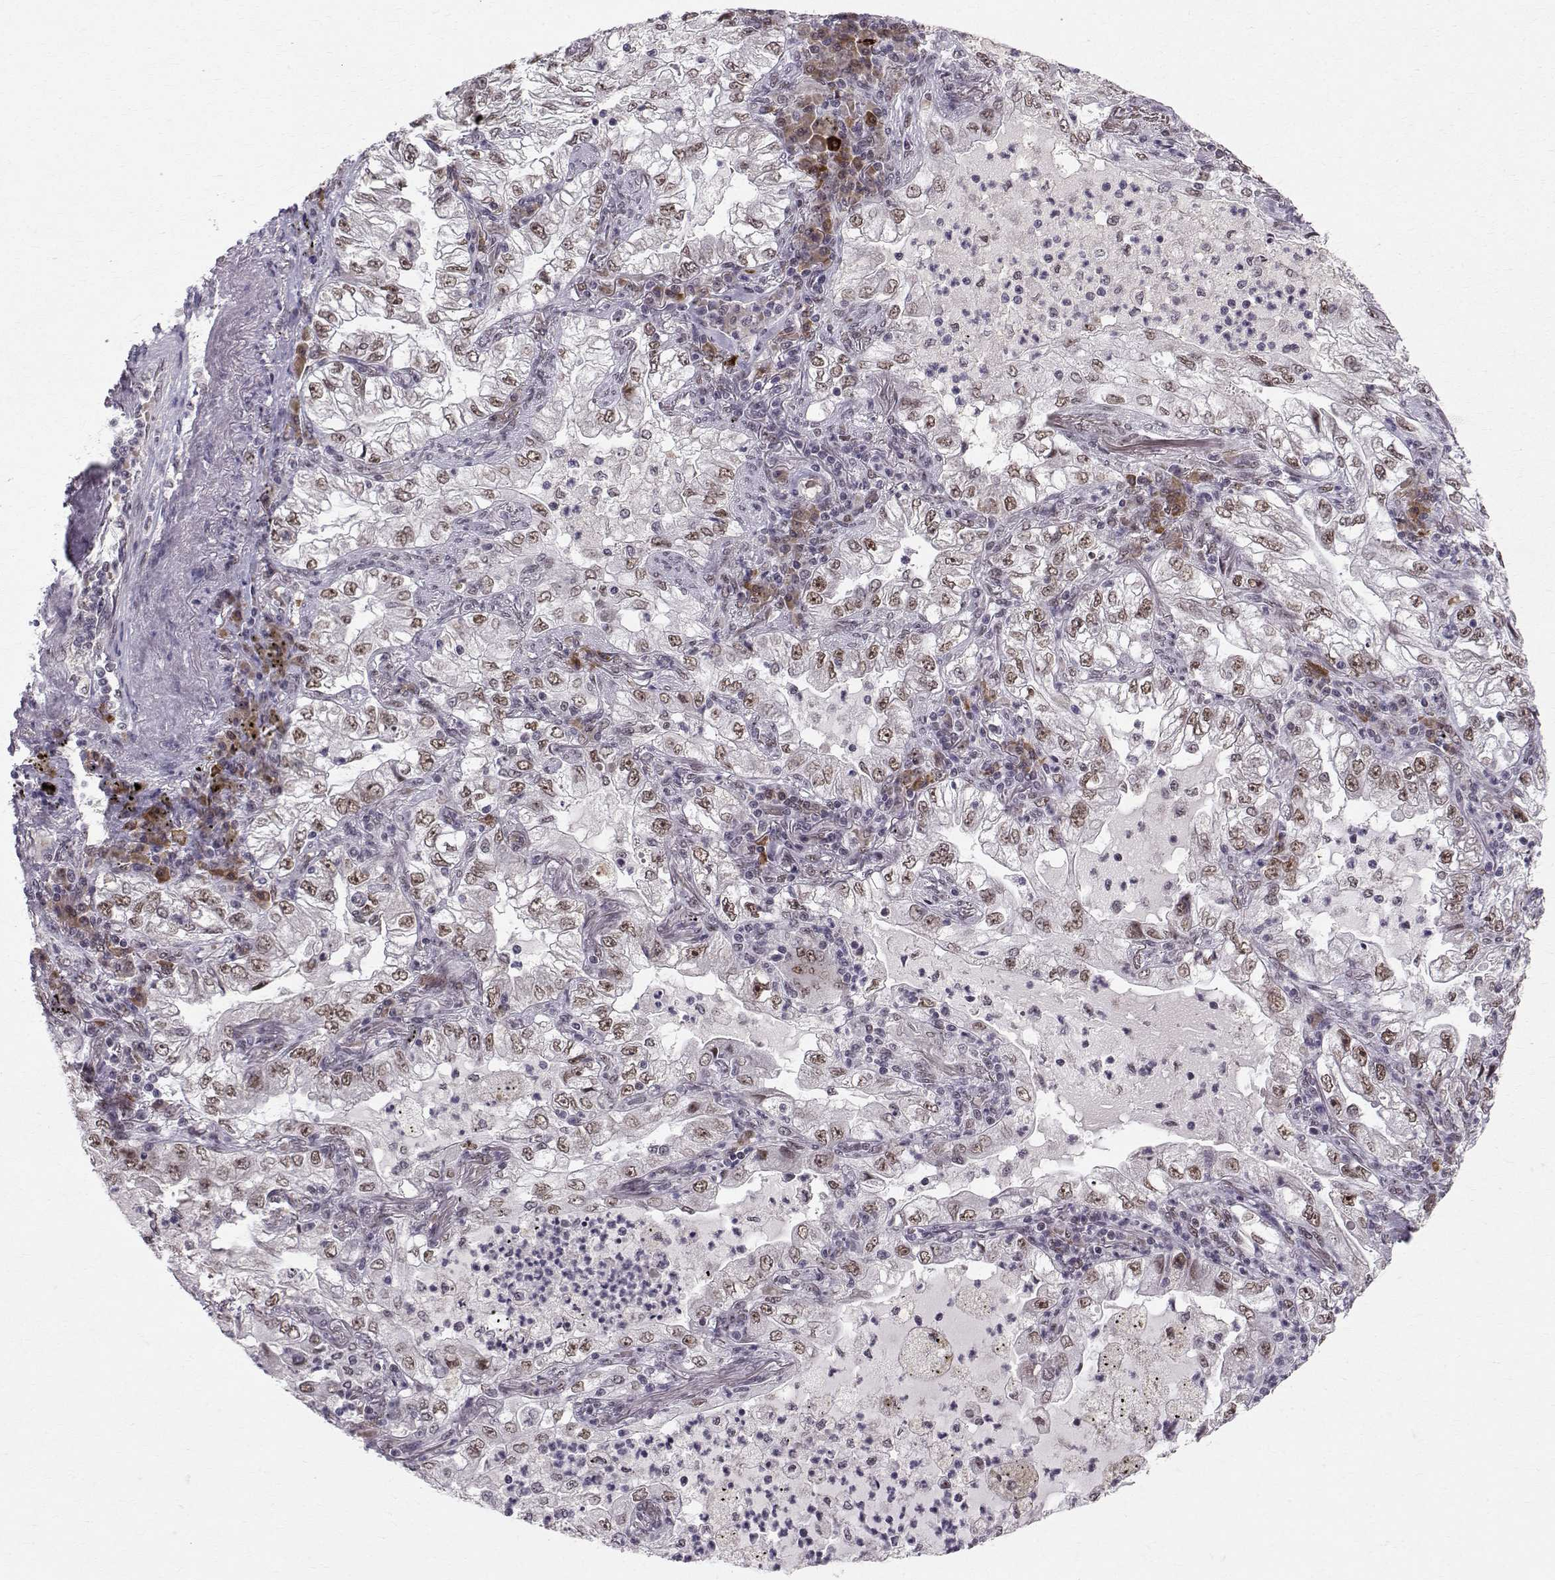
{"staining": {"intensity": "weak", "quantity": ">75%", "location": "nuclear"}, "tissue": "lung cancer", "cell_type": "Tumor cells", "image_type": "cancer", "snomed": [{"axis": "morphology", "description": "Adenocarcinoma, NOS"}, {"axis": "topography", "description": "Lung"}], "caption": "The immunohistochemical stain shows weak nuclear expression in tumor cells of adenocarcinoma (lung) tissue.", "gene": "RPP38", "patient": {"sex": "female", "age": 73}}